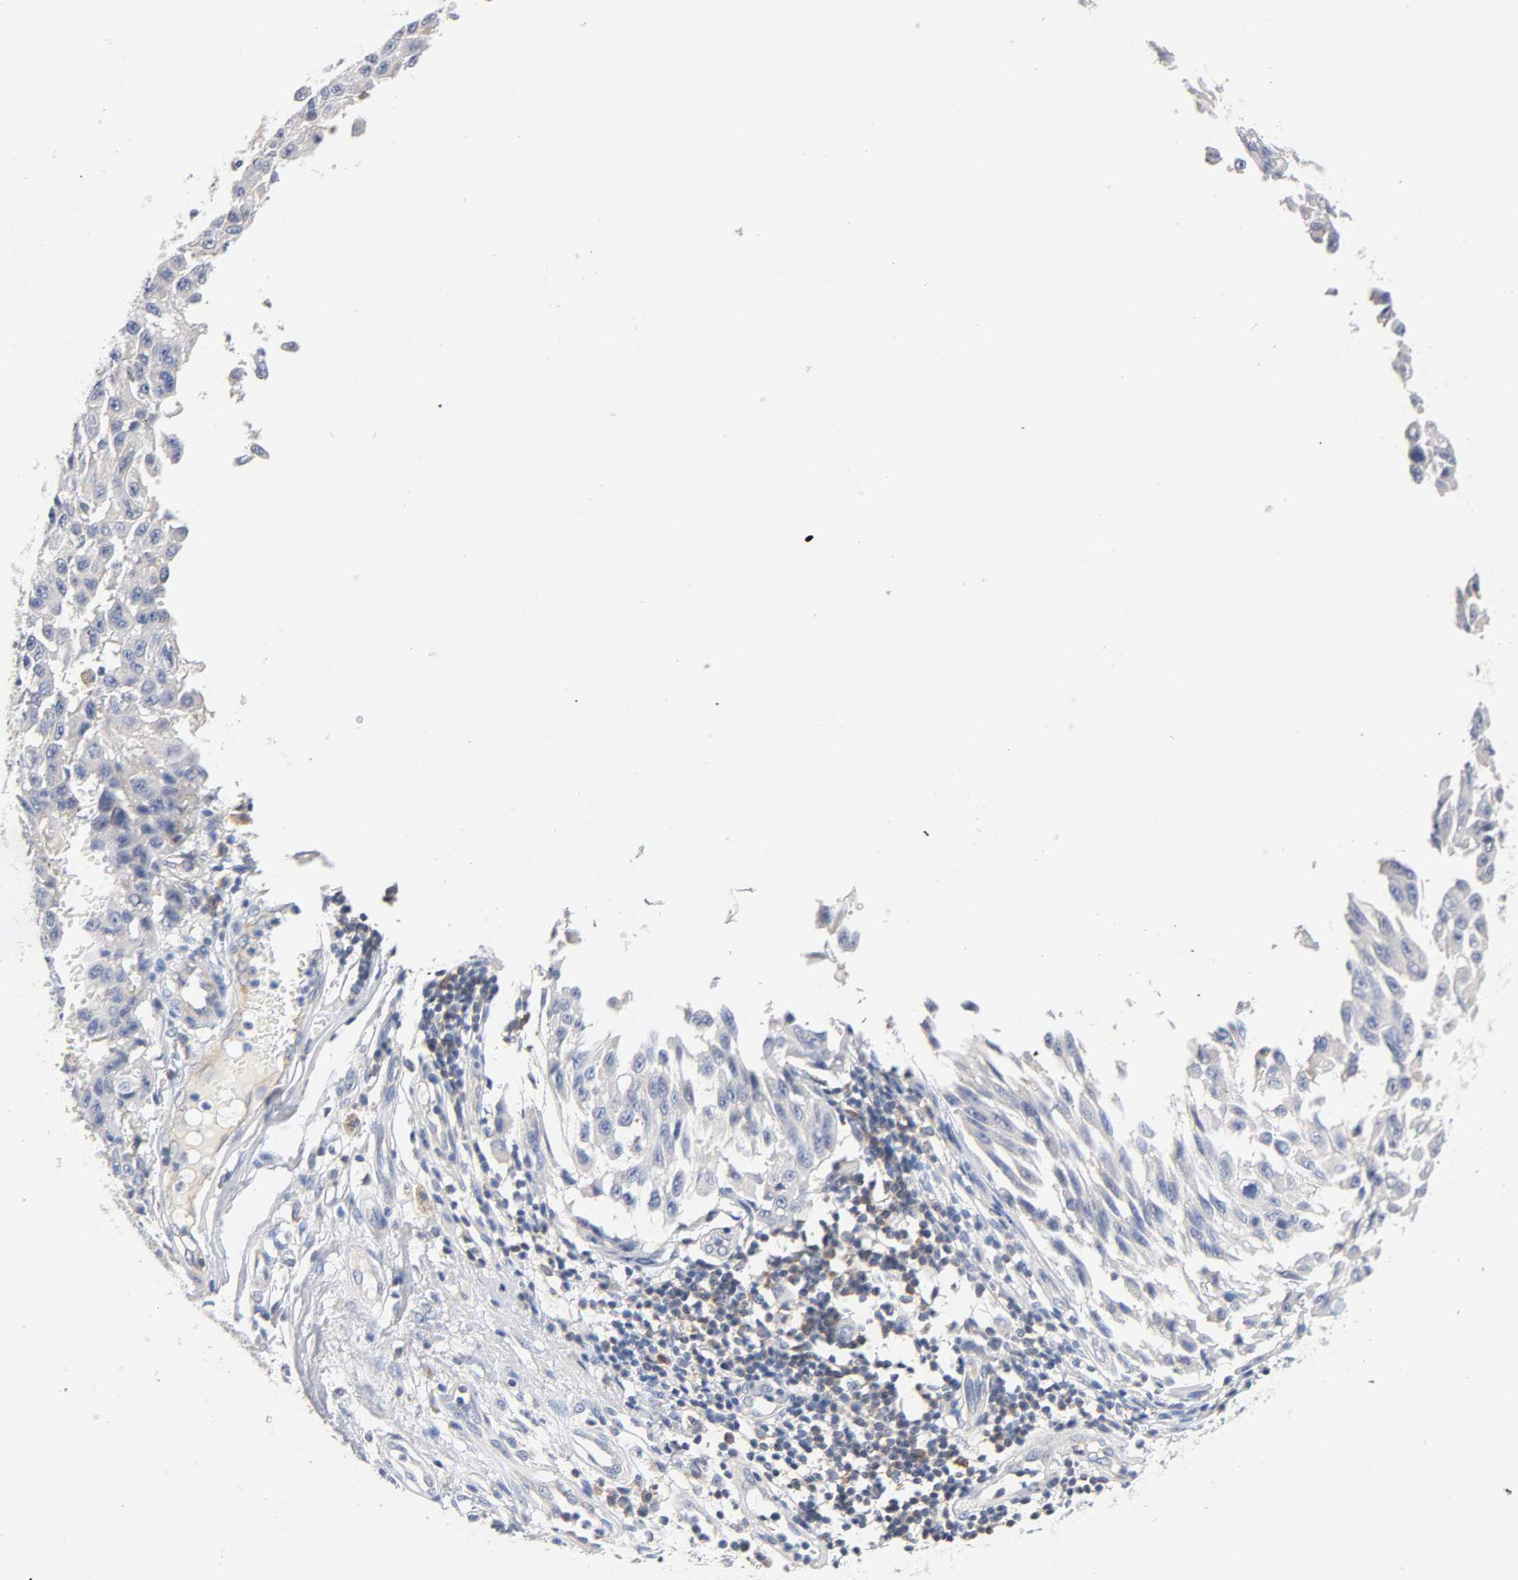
{"staining": {"intensity": "negative", "quantity": "none", "location": "none"}, "tissue": "melanoma", "cell_type": "Tumor cells", "image_type": "cancer", "snomed": [{"axis": "morphology", "description": "Malignant melanoma, NOS"}, {"axis": "topography", "description": "Skin"}], "caption": "A micrograph of melanoma stained for a protein exhibits no brown staining in tumor cells. (Brightfield microscopy of DAB (3,3'-diaminobenzidine) IHC at high magnification).", "gene": "MALT1", "patient": {"sex": "male", "age": 30}}